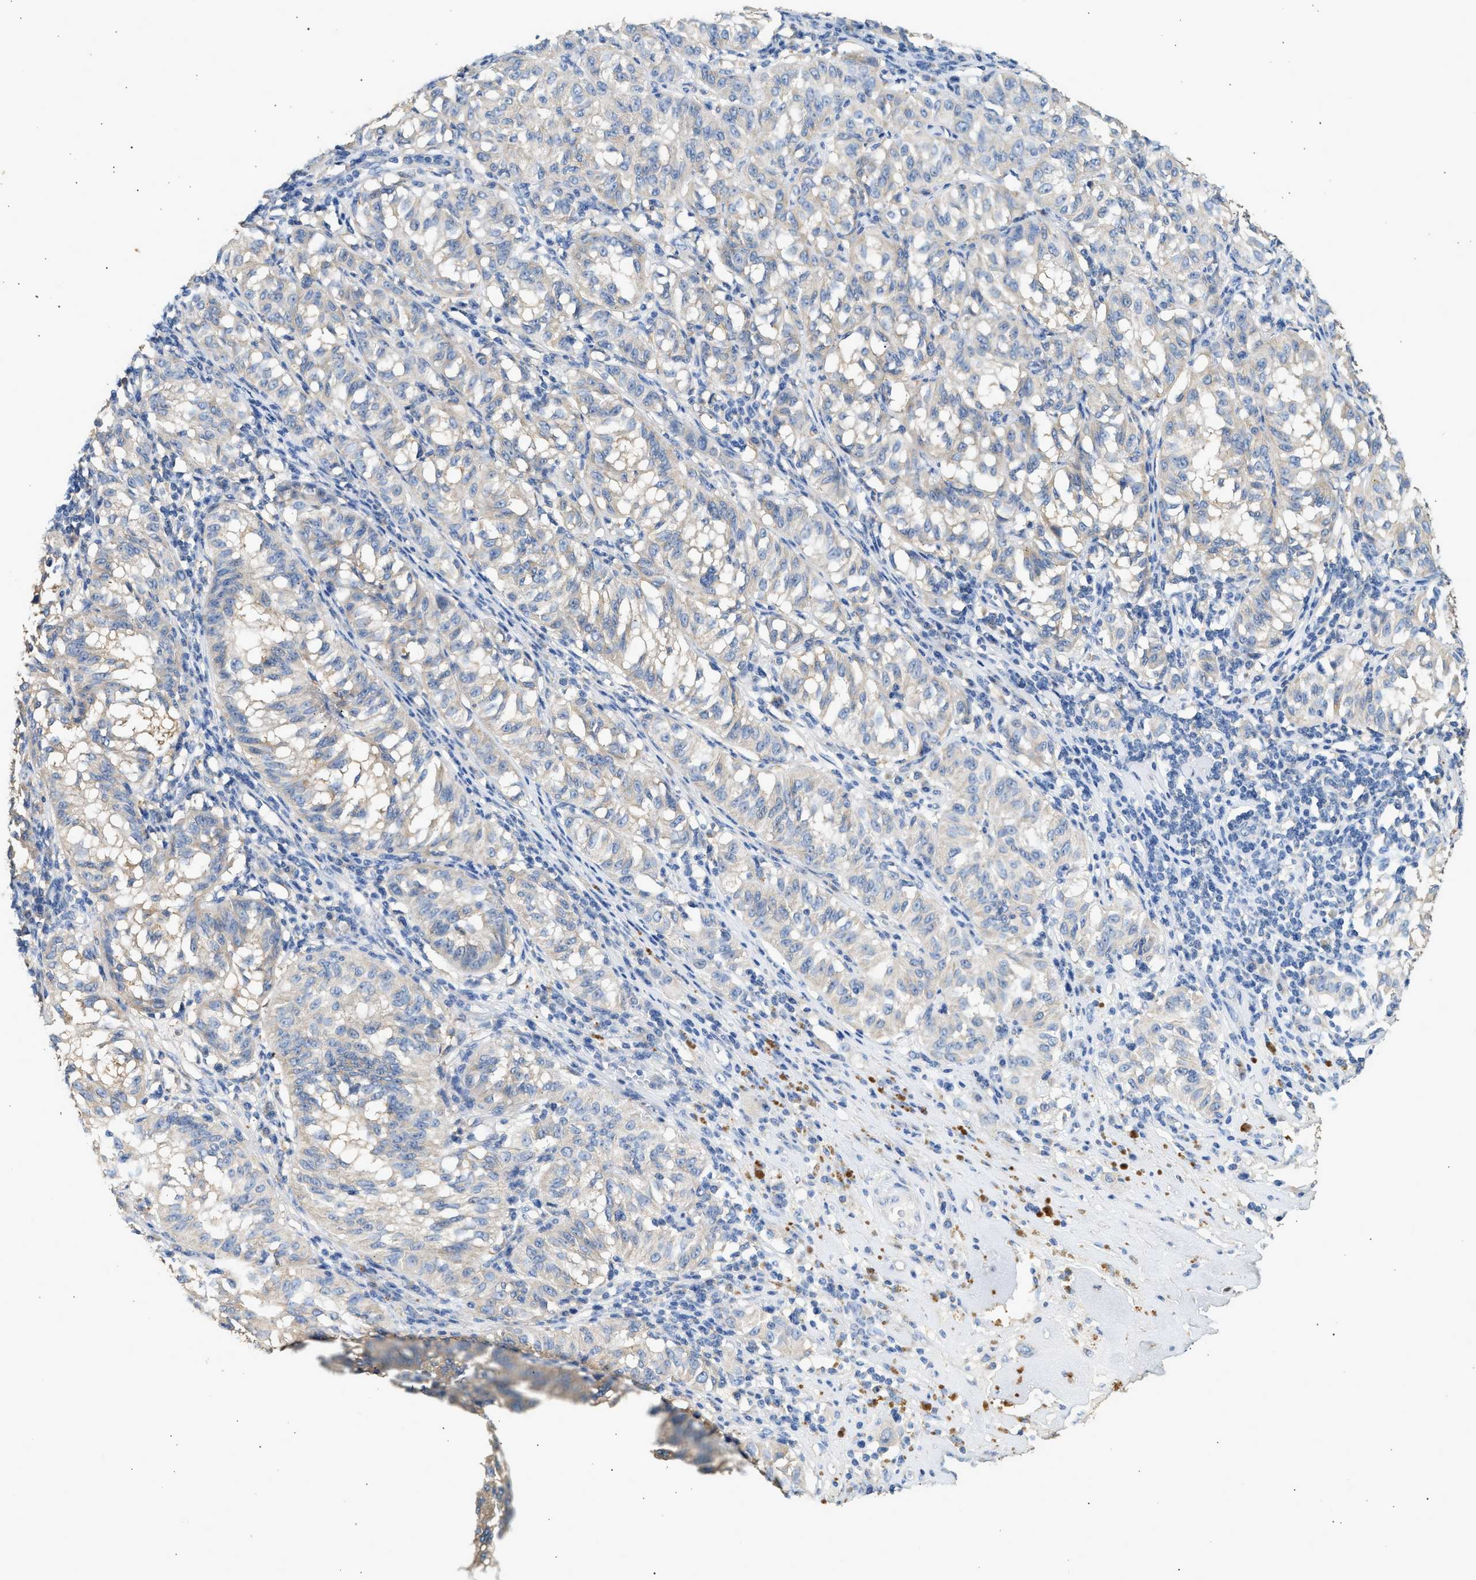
{"staining": {"intensity": "negative", "quantity": "none", "location": "none"}, "tissue": "melanoma", "cell_type": "Tumor cells", "image_type": "cancer", "snomed": [{"axis": "morphology", "description": "Malignant melanoma, NOS"}, {"axis": "topography", "description": "Skin"}], "caption": "Protein analysis of melanoma displays no significant expression in tumor cells.", "gene": "WDR31", "patient": {"sex": "female", "age": 72}}